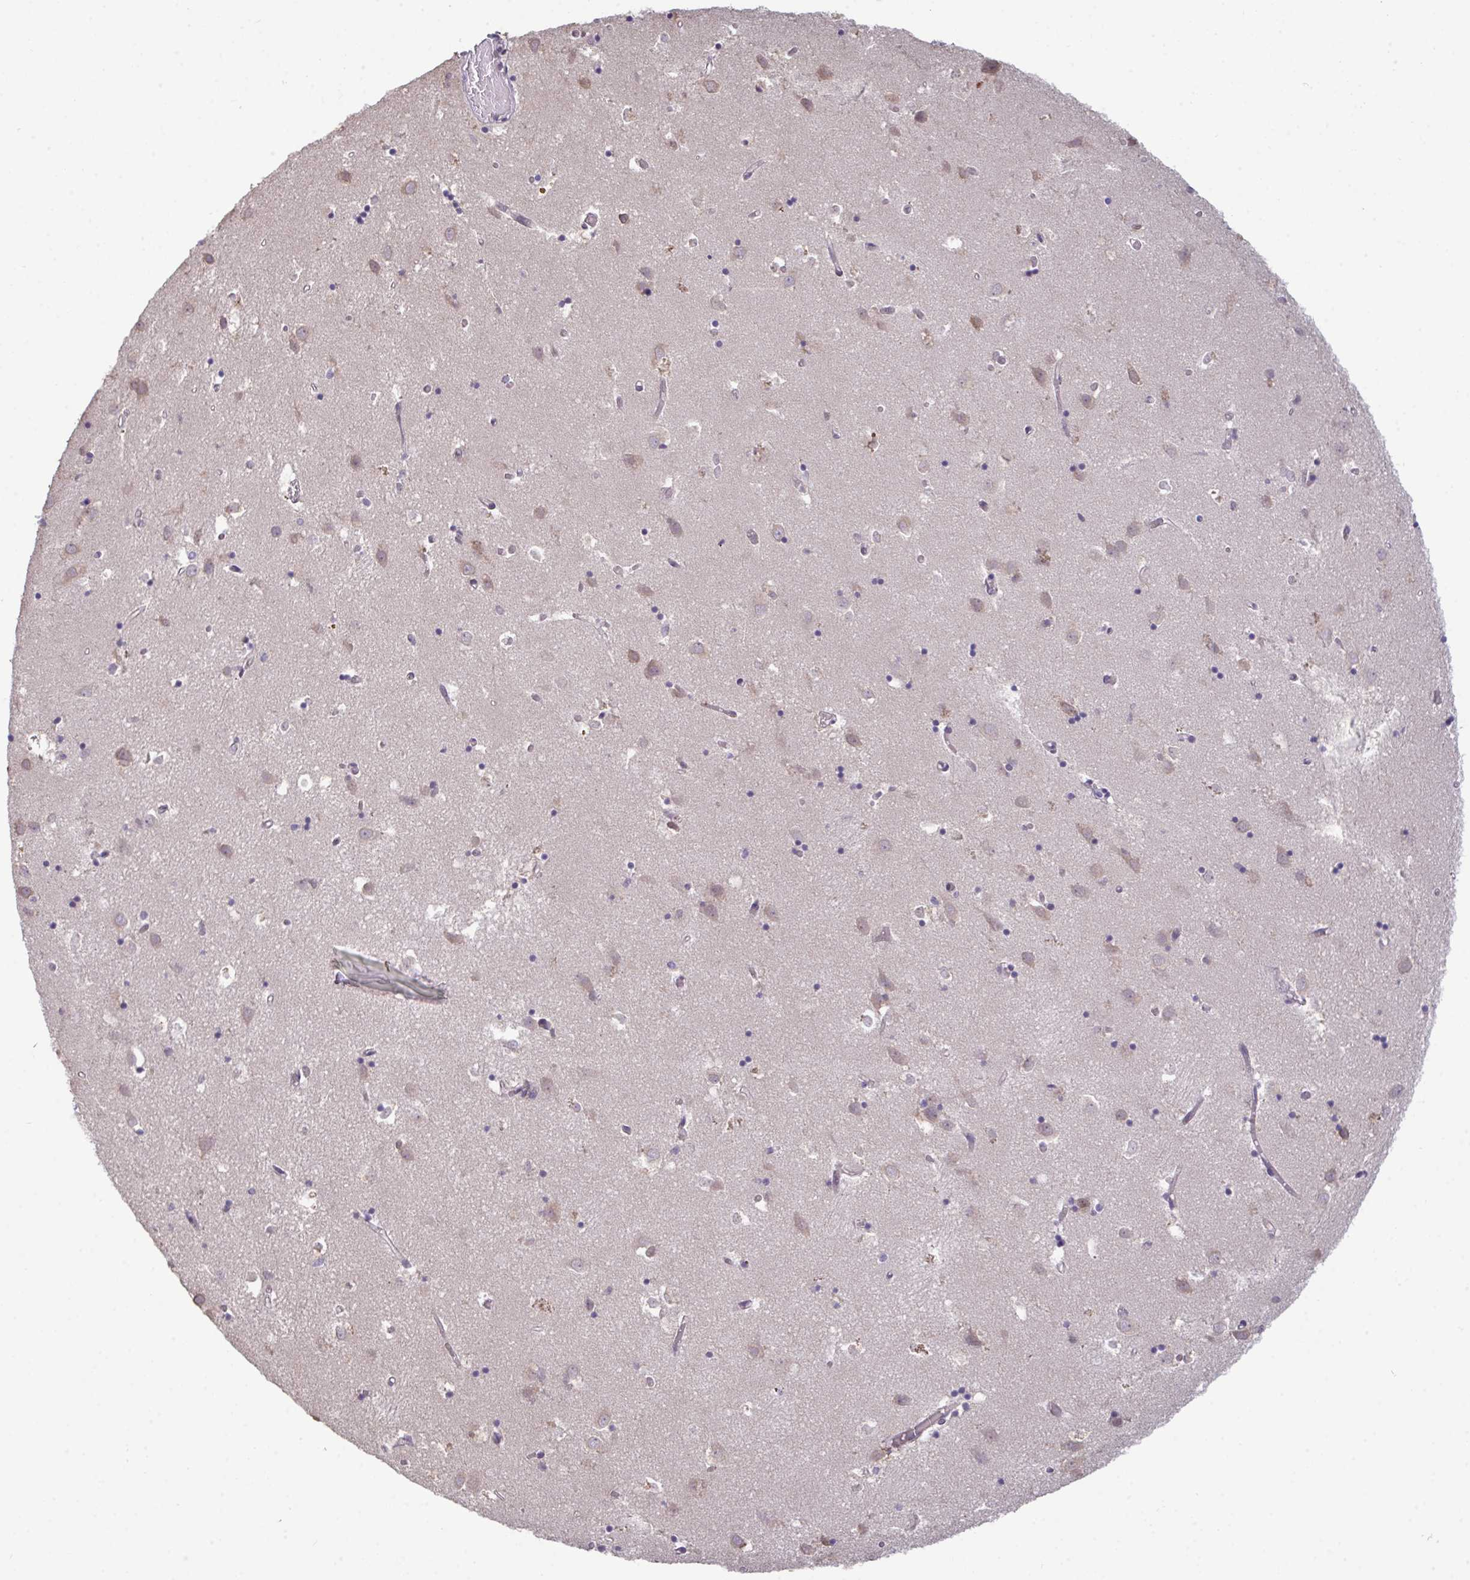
{"staining": {"intensity": "negative", "quantity": "none", "location": "none"}, "tissue": "caudate", "cell_type": "Glial cells", "image_type": "normal", "snomed": [{"axis": "morphology", "description": "Normal tissue, NOS"}, {"axis": "topography", "description": "Lateral ventricle wall"}], "caption": "Caudate was stained to show a protein in brown. There is no significant positivity in glial cells. (Stains: DAB (3,3'-diaminobenzidine) immunohistochemistry with hematoxylin counter stain, Microscopy: brightfield microscopy at high magnification).", "gene": "SETD7", "patient": {"sex": "male", "age": 70}}